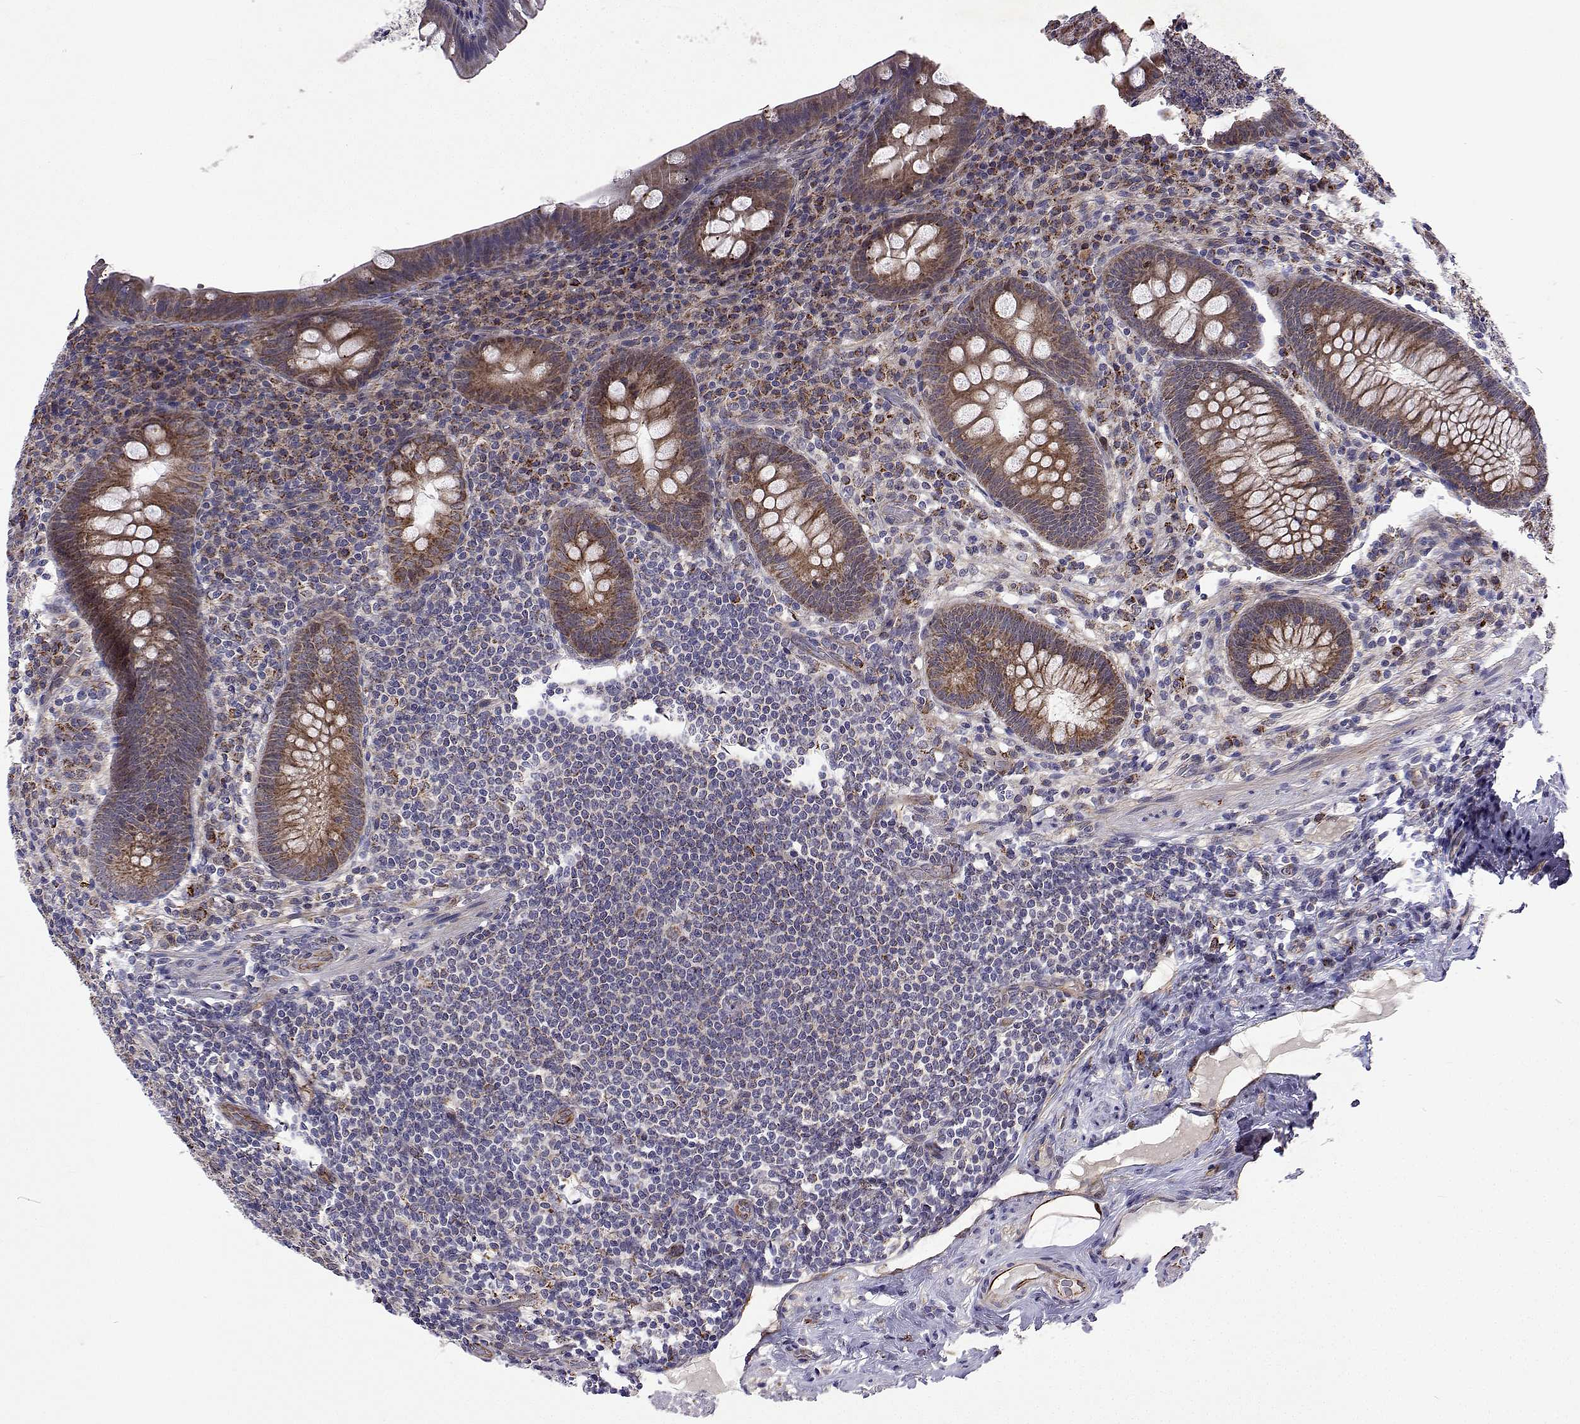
{"staining": {"intensity": "moderate", "quantity": ">75%", "location": "cytoplasmic/membranous"}, "tissue": "appendix", "cell_type": "Glandular cells", "image_type": "normal", "snomed": [{"axis": "morphology", "description": "Normal tissue, NOS"}, {"axis": "topography", "description": "Appendix"}], "caption": "Immunohistochemical staining of normal human appendix exhibits >75% levels of moderate cytoplasmic/membranous protein expression in approximately >75% of glandular cells.", "gene": "DHTKD1", "patient": {"sex": "male", "age": 71}}